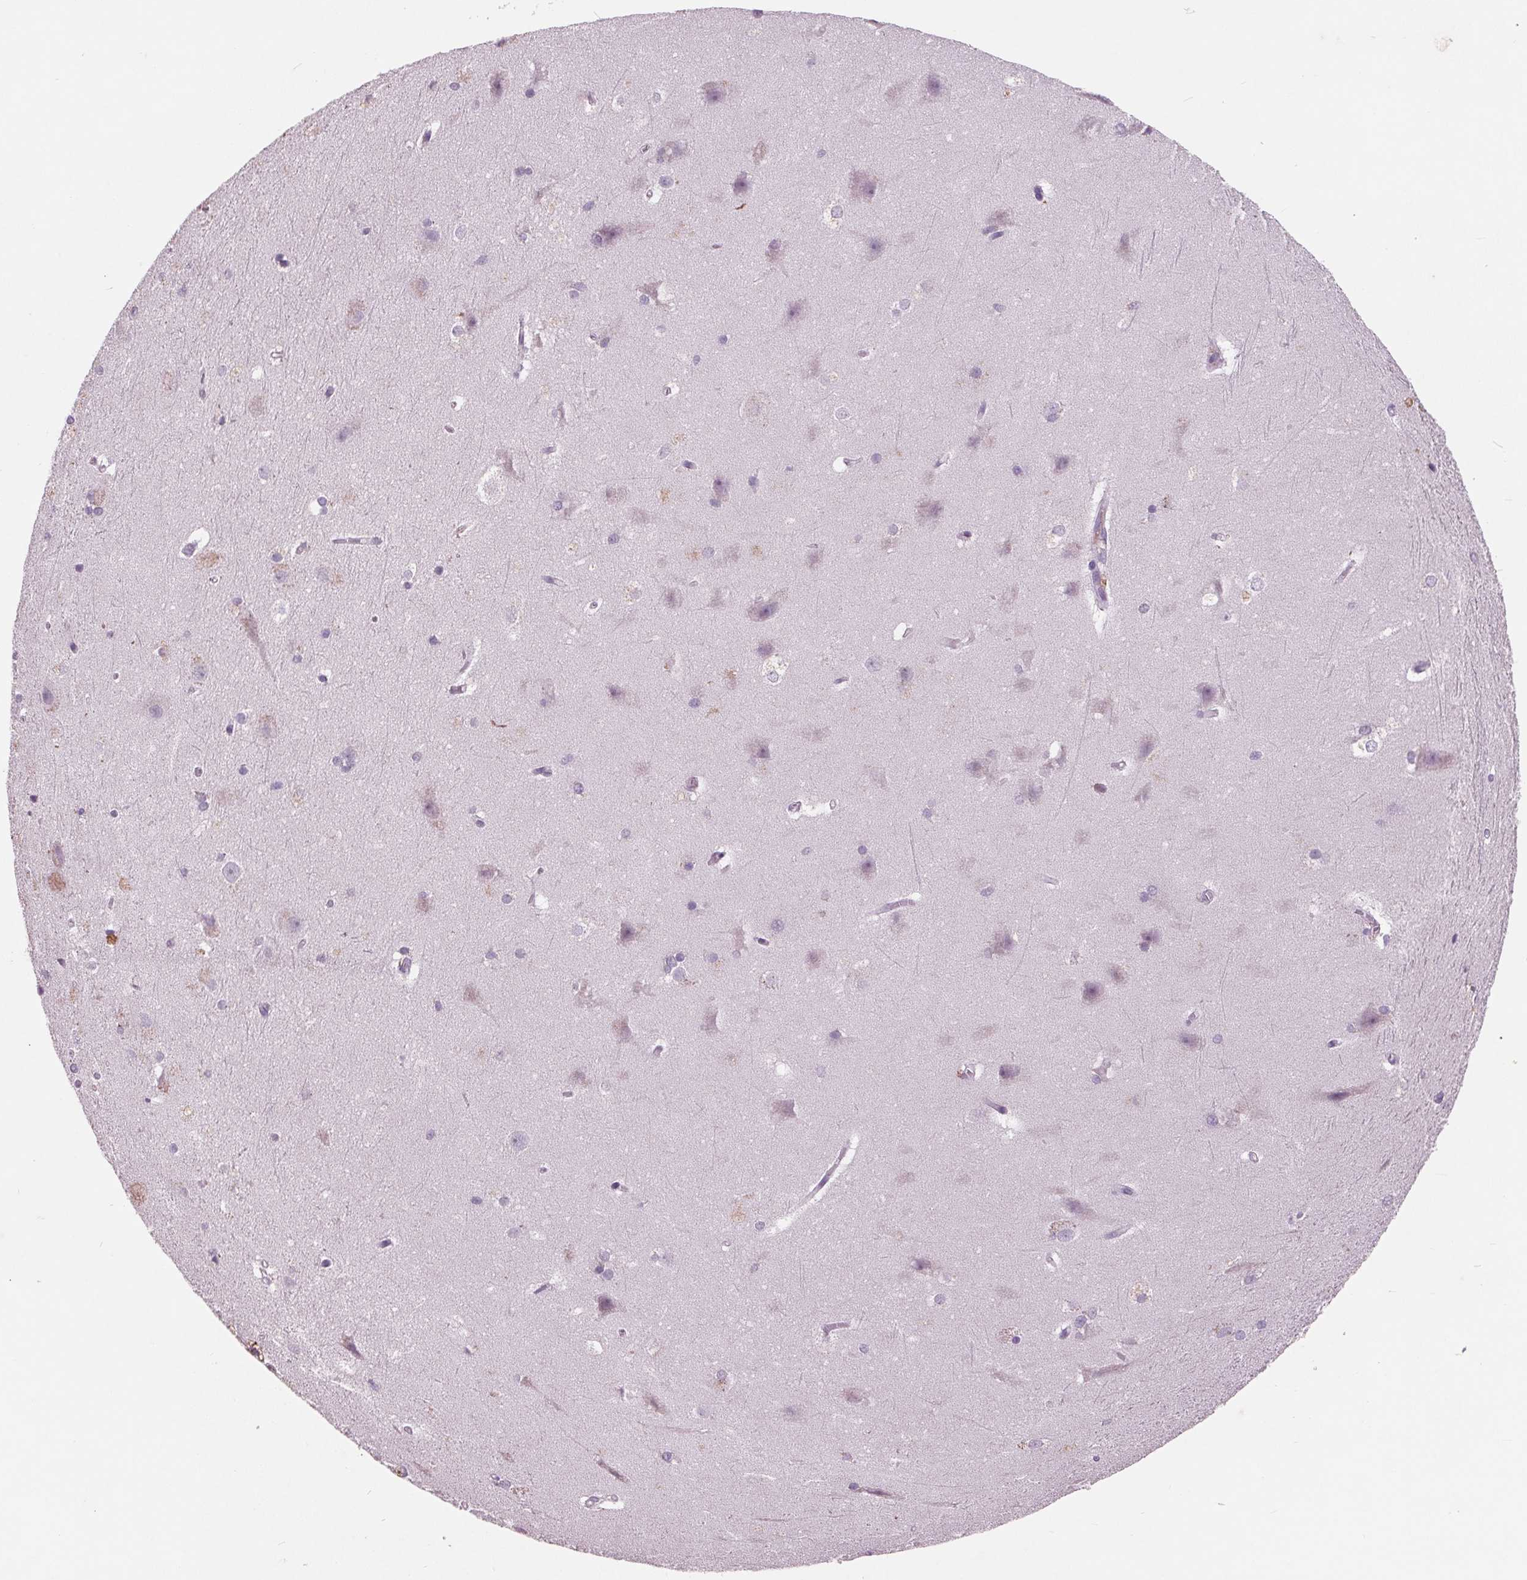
{"staining": {"intensity": "negative", "quantity": "none", "location": "none"}, "tissue": "hippocampus", "cell_type": "Glial cells", "image_type": "normal", "snomed": [{"axis": "morphology", "description": "Normal tissue, NOS"}, {"axis": "topography", "description": "Cerebral cortex"}, {"axis": "topography", "description": "Hippocampus"}], "caption": "IHC image of normal hippocampus: hippocampus stained with DAB (3,3'-diaminobenzidine) shows no significant protein expression in glial cells.", "gene": "C6", "patient": {"sex": "female", "age": 19}}